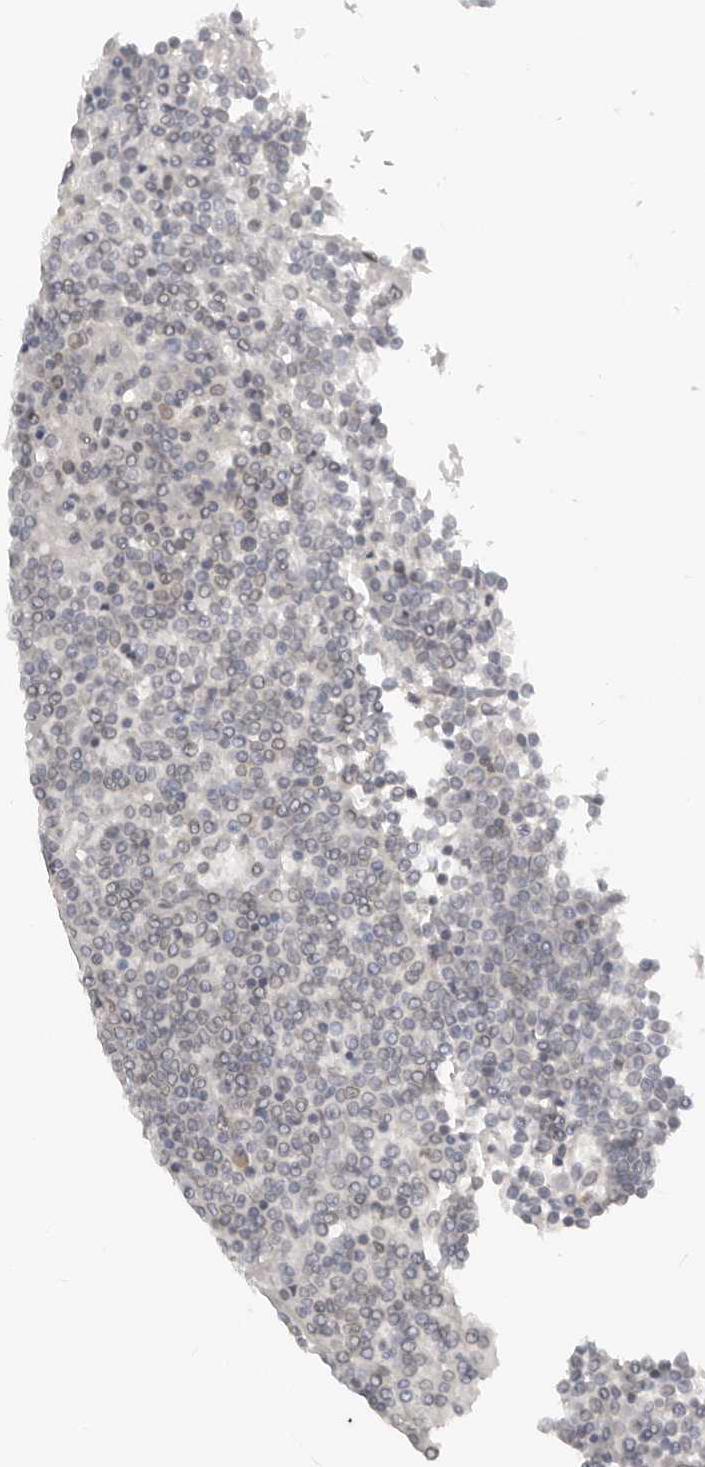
{"staining": {"intensity": "negative", "quantity": "none", "location": "none"}, "tissue": "lymphoma", "cell_type": "Tumor cells", "image_type": "cancer", "snomed": [{"axis": "morphology", "description": "Malignant lymphoma, non-Hodgkin's type, Low grade"}, {"axis": "topography", "description": "Spleen"}], "caption": "IHC image of malignant lymphoma, non-Hodgkin's type (low-grade) stained for a protein (brown), which demonstrates no positivity in tumor cells.", "gene": "NUP153", "patient": {"sex": "female", "age": 19}}